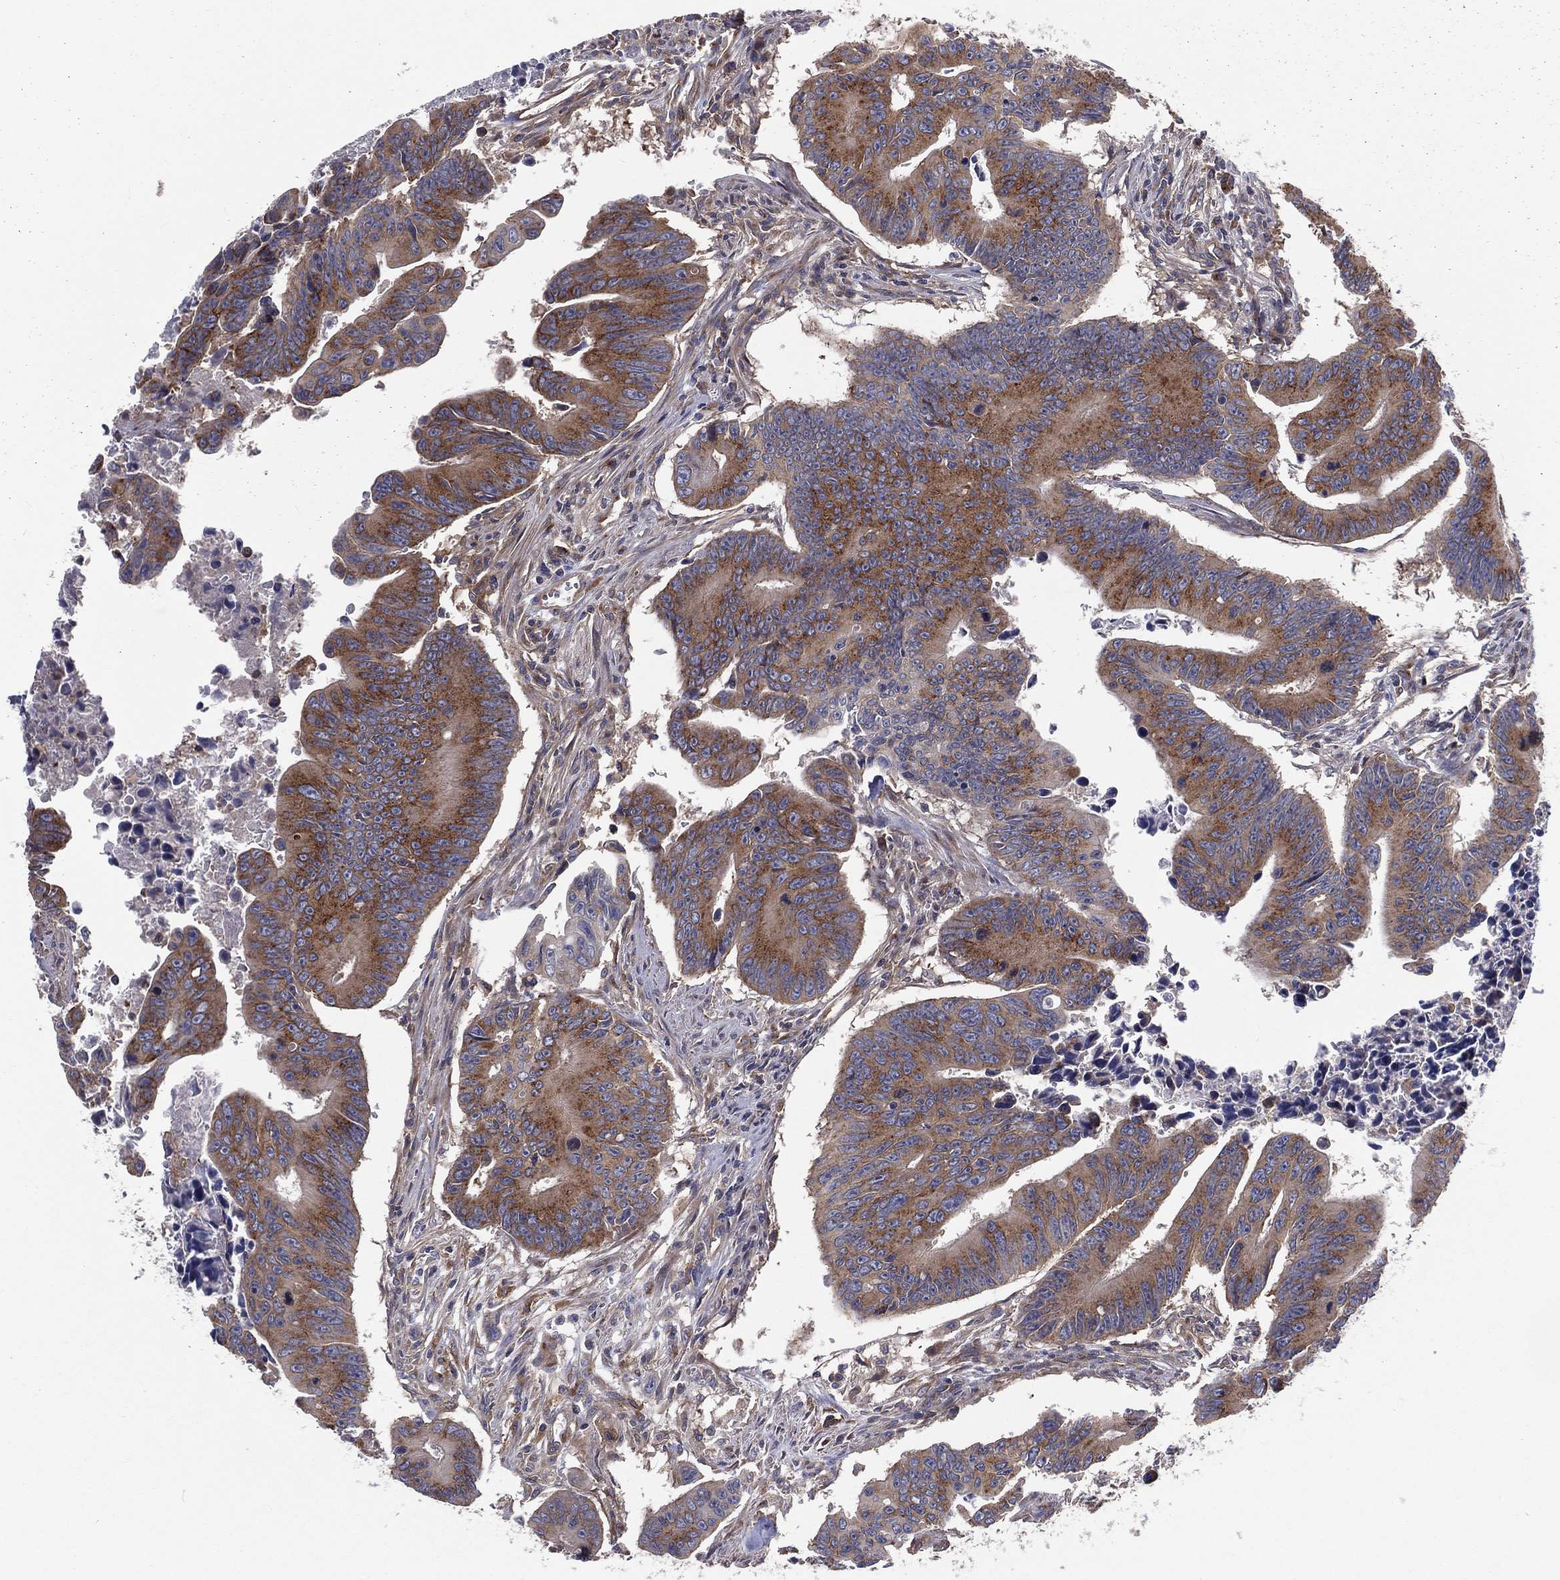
{"staining": {"intensity": "strong", "quantity": "25%-75%", "location": "cytoplasmic/membranous"}, "tissue": "colorectal cancer", "cell_type": "Tumor cells", "image_type": "cancer", "snomed": [{"axis": "morphology", "description": "Adenocarcinoma, NOS"}, {"axis": "topography", "description": "Colon"}], "caption": "Colorectal cancer (adenocarcinoma) stained with DAB (3,3'-diaminobenzidine) IHC demonstrates high levels of strong cytoplasmic/membranous staining in about 25%-75% of tumor cells. (brown staining indicates protein expression, while blue staining denotes nuclei).", "gene": "EIF2B5", "patient": {"sex": "female", "age": 87}}